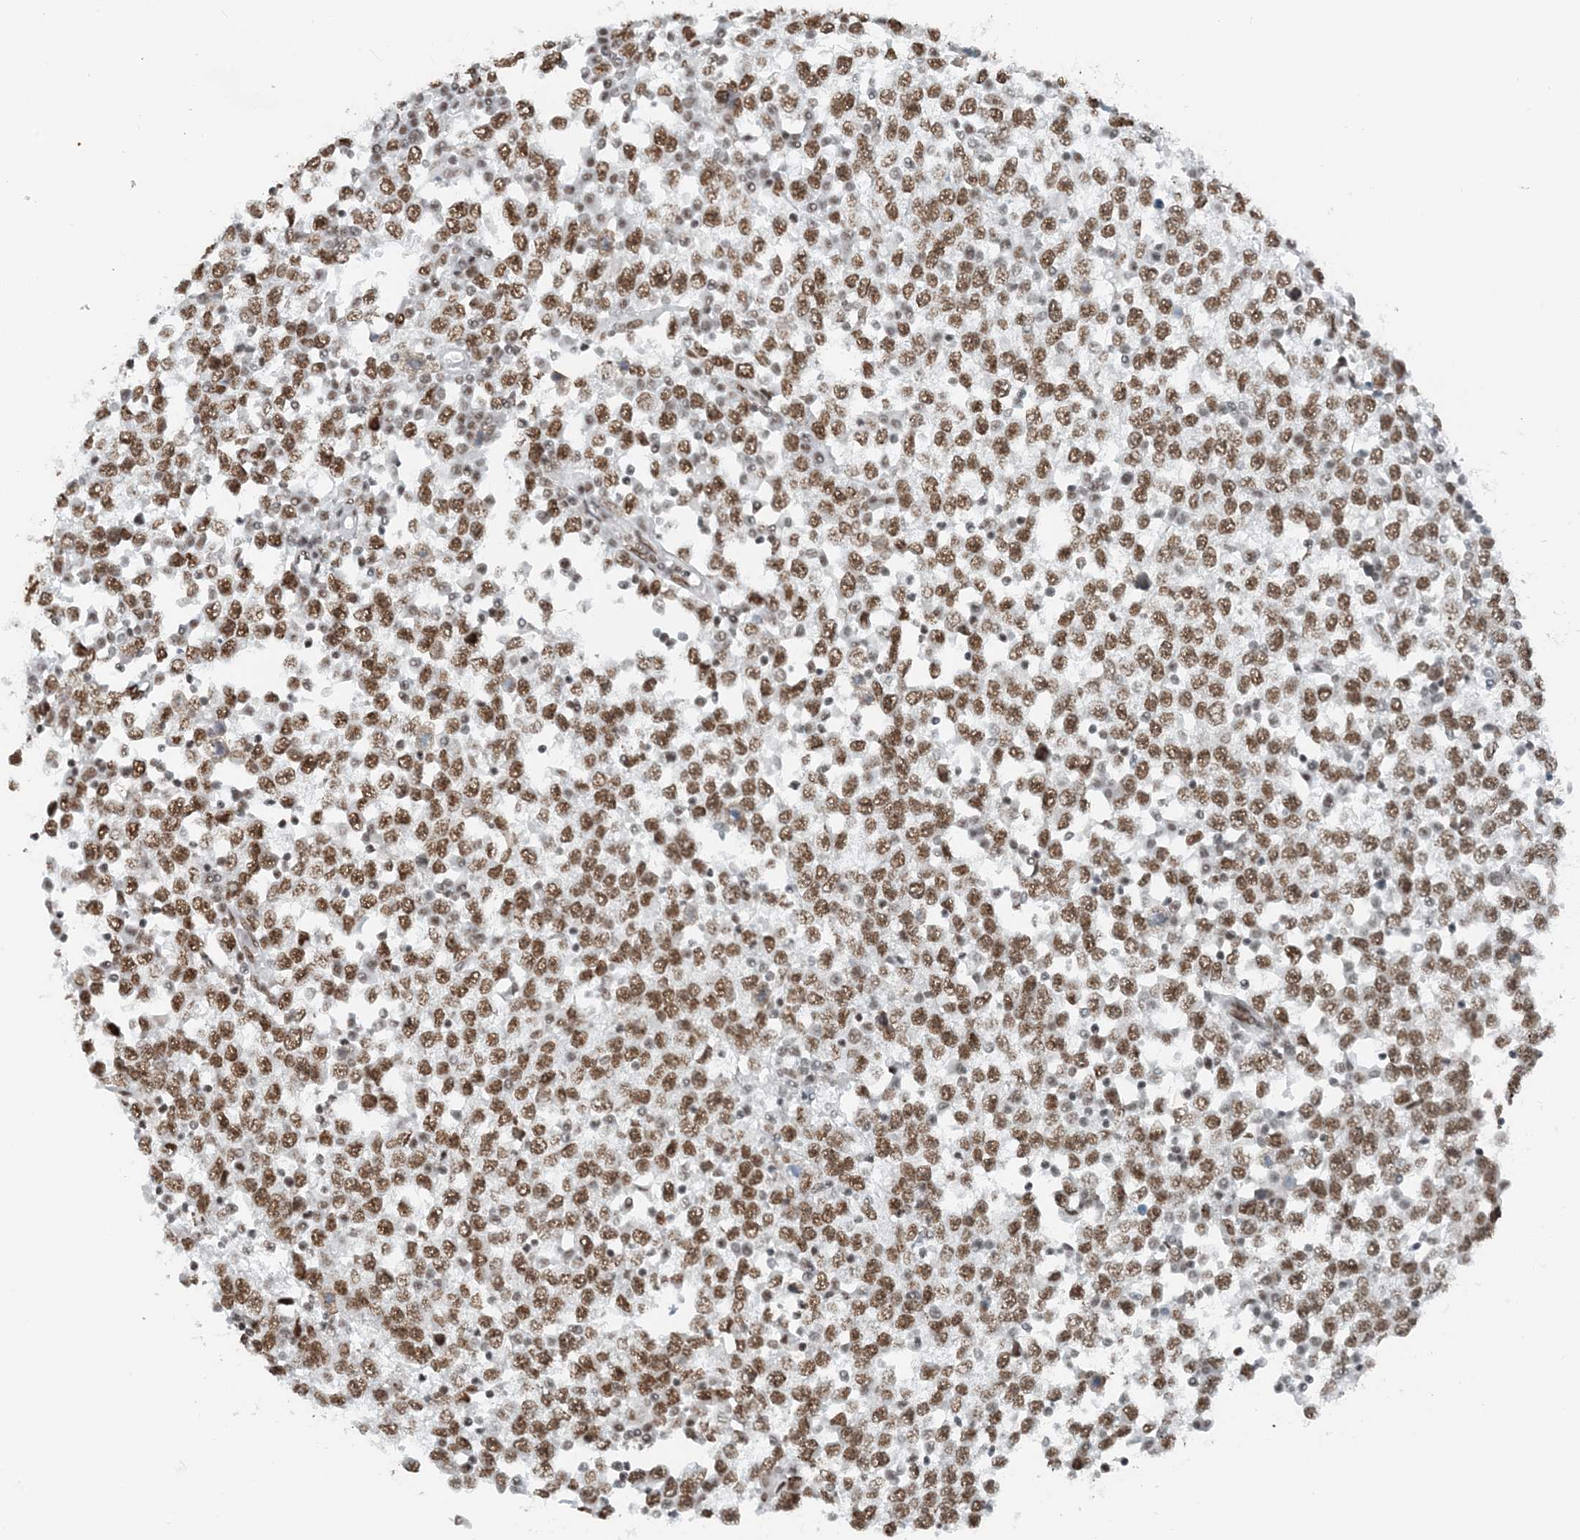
{"staining": {"intensity": "moderate", "quantity": ">75%", "location": "nuclear"}, "tissue": "testis cancer", "cell_type": "Tumor cells", "image_type": "cancer", "snomed": [{"axis": "morphology", "description": "Seminoma, NOS"}, {"axis": "topography", "description": "Testis"}], "caption": "Protein staining of testis cancer tissue demonstrates moderate nuclear positivity in about >75% of tumor cells.", "gene": "ZNF500", "patient": {"sex": "male", "age": 65}}